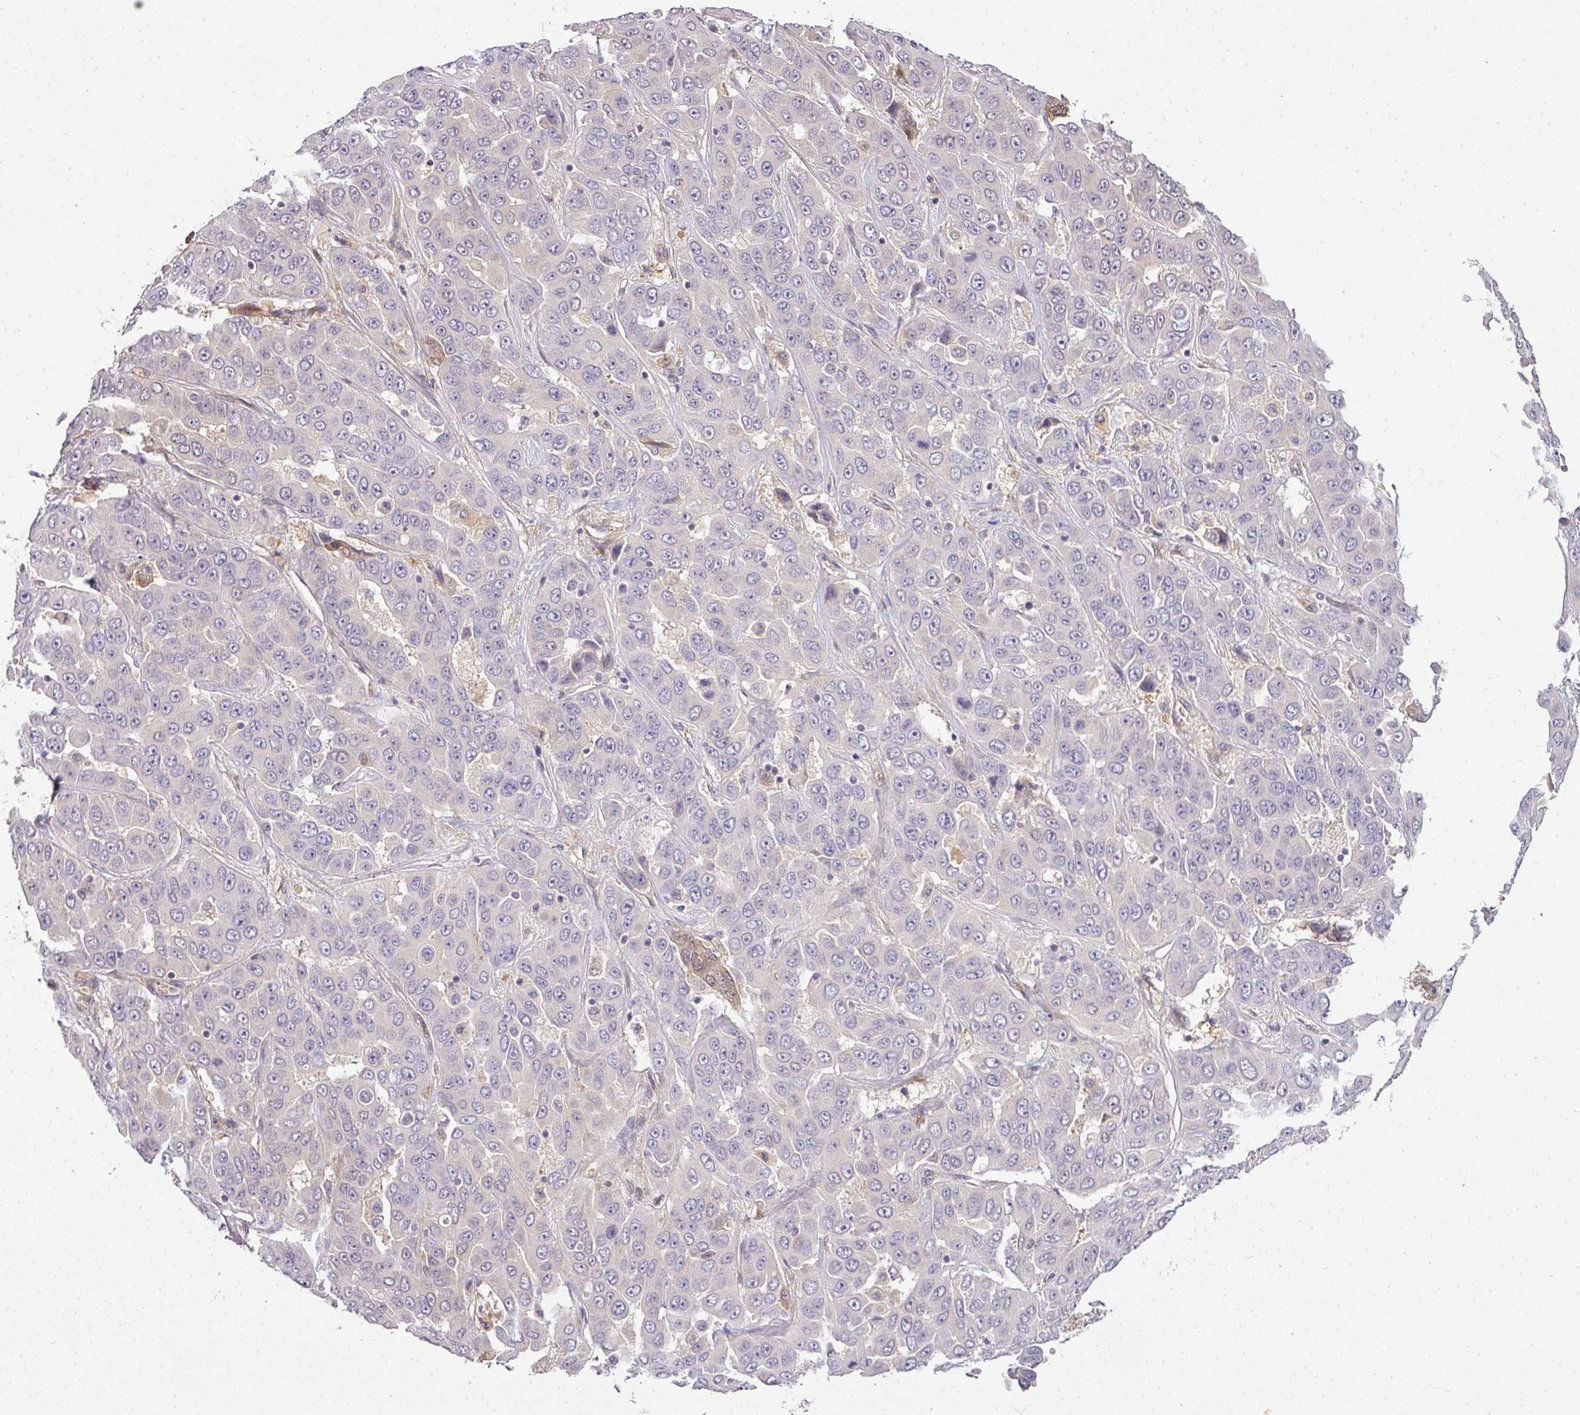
{"staining": {"intensity": "negative", "quantity": "none", "location": "none"}, "tissue": "liver cancer", "cell_type": "Tumor cells", "image_type": "cancer", "snomed": [{"axis": "morphology", "description": "Cholangiocarcinoma"}, {"axis": "topography", "description": "Liver"}], "caption": "Immunohistochemical staining of liver cancer shows no significant positivity in tumor cells.", "gene": "ADH5", "patient": {"sex": "female", "age": 52}}